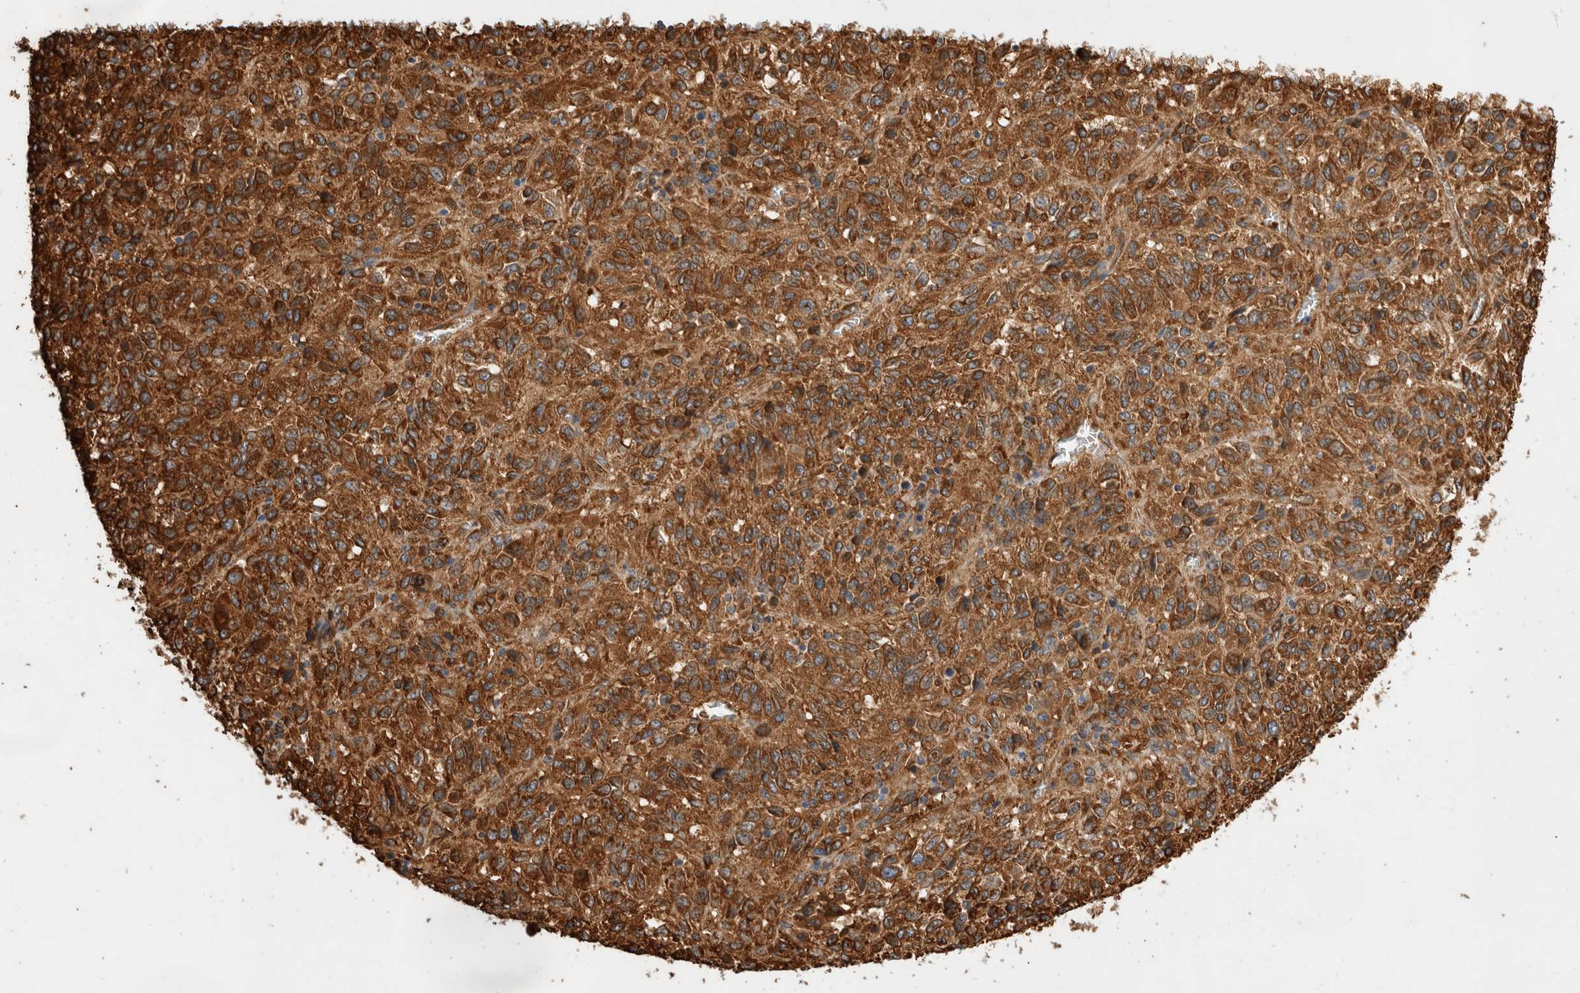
{"staining": {"intensity": "strong", "quantity": ">75%", "location": "cytoplasmic/membranous"}, "tissue": "melanoma", "cell_type": "Tumor cells", "image_type": "cancer", "snomed": [{"axis": "morphology", "description": "Malignant melanoma, Metastatic site"}, {"axis": "topography", "description": "Lung"}], "caption": "Protein analysis of melanoma tissue demonstrates strong cytoplasmic/membranous expression in approximately >75% of tumor cells.", "gene": "ZNF397", "patient": {"sex": "male", "age": 64}}